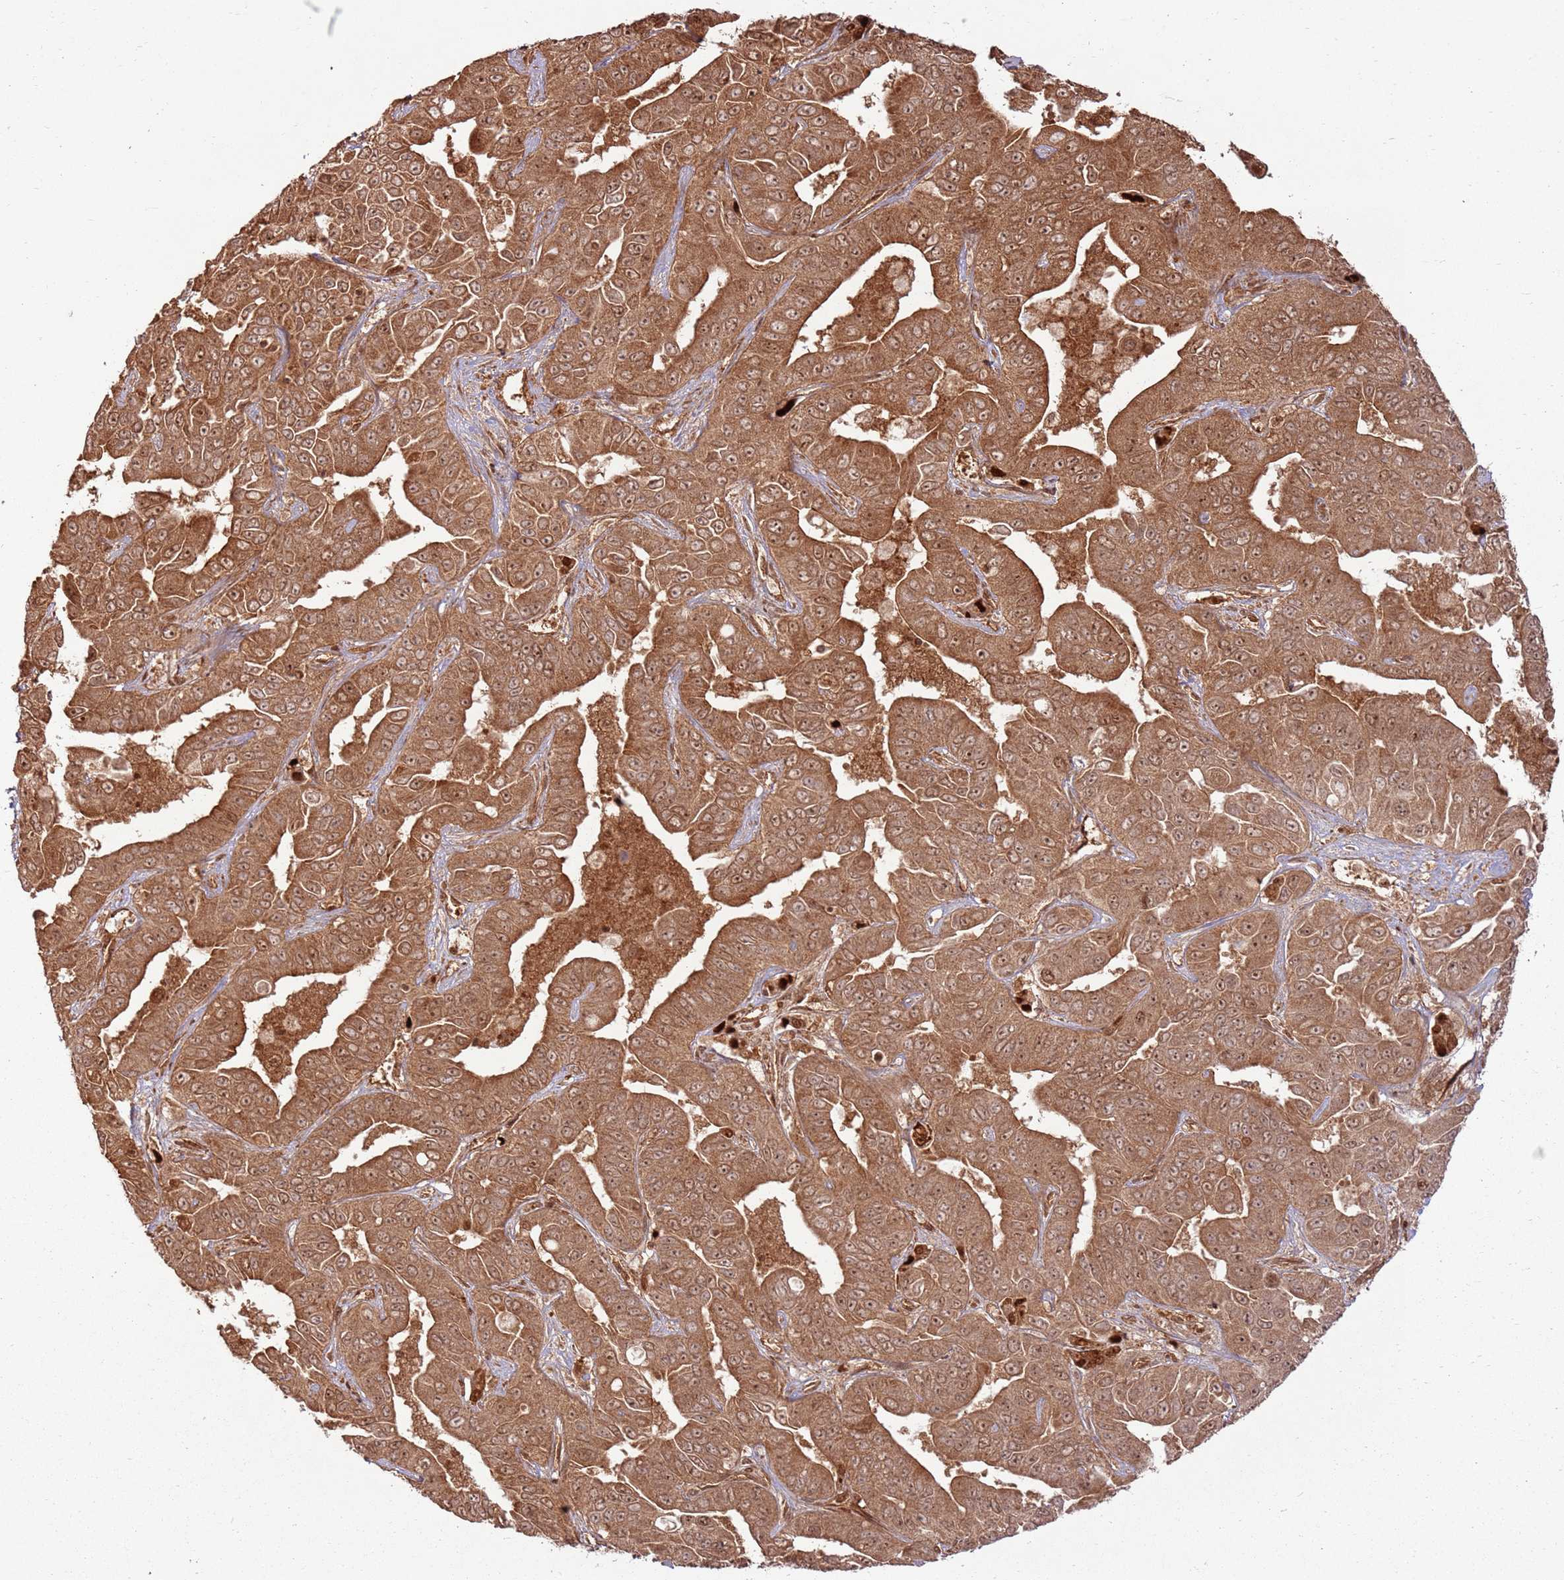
{"staining": {"intensity": "moderate", "quantity": ">75%", "location": "cytoplasmic/membranous,nuclear"}, "tissue": "liver cancer", "cell_type": "Tumor cells", "image_type": "cancer", "snomed": [{"axis": "morphology", "description": "Cholangiocarcinoma"}, {"axis": "topography", "description": "Liver"}], "caption": "Immunohistochemistry (IHC) of cholangiocarcinoma (liver) displays medium levels of moderate cytoplasmic/membranous and nuclear positivity in approximately >75% of tumor cells. Using DAB (3,3'-diaminobenzidine) (brown) and hematoxylin (blue) stains, captured at high magnification using brightfield microscopy.", "gene": "TBC1D13", "patient": {"sex": "female", "age": 52}}